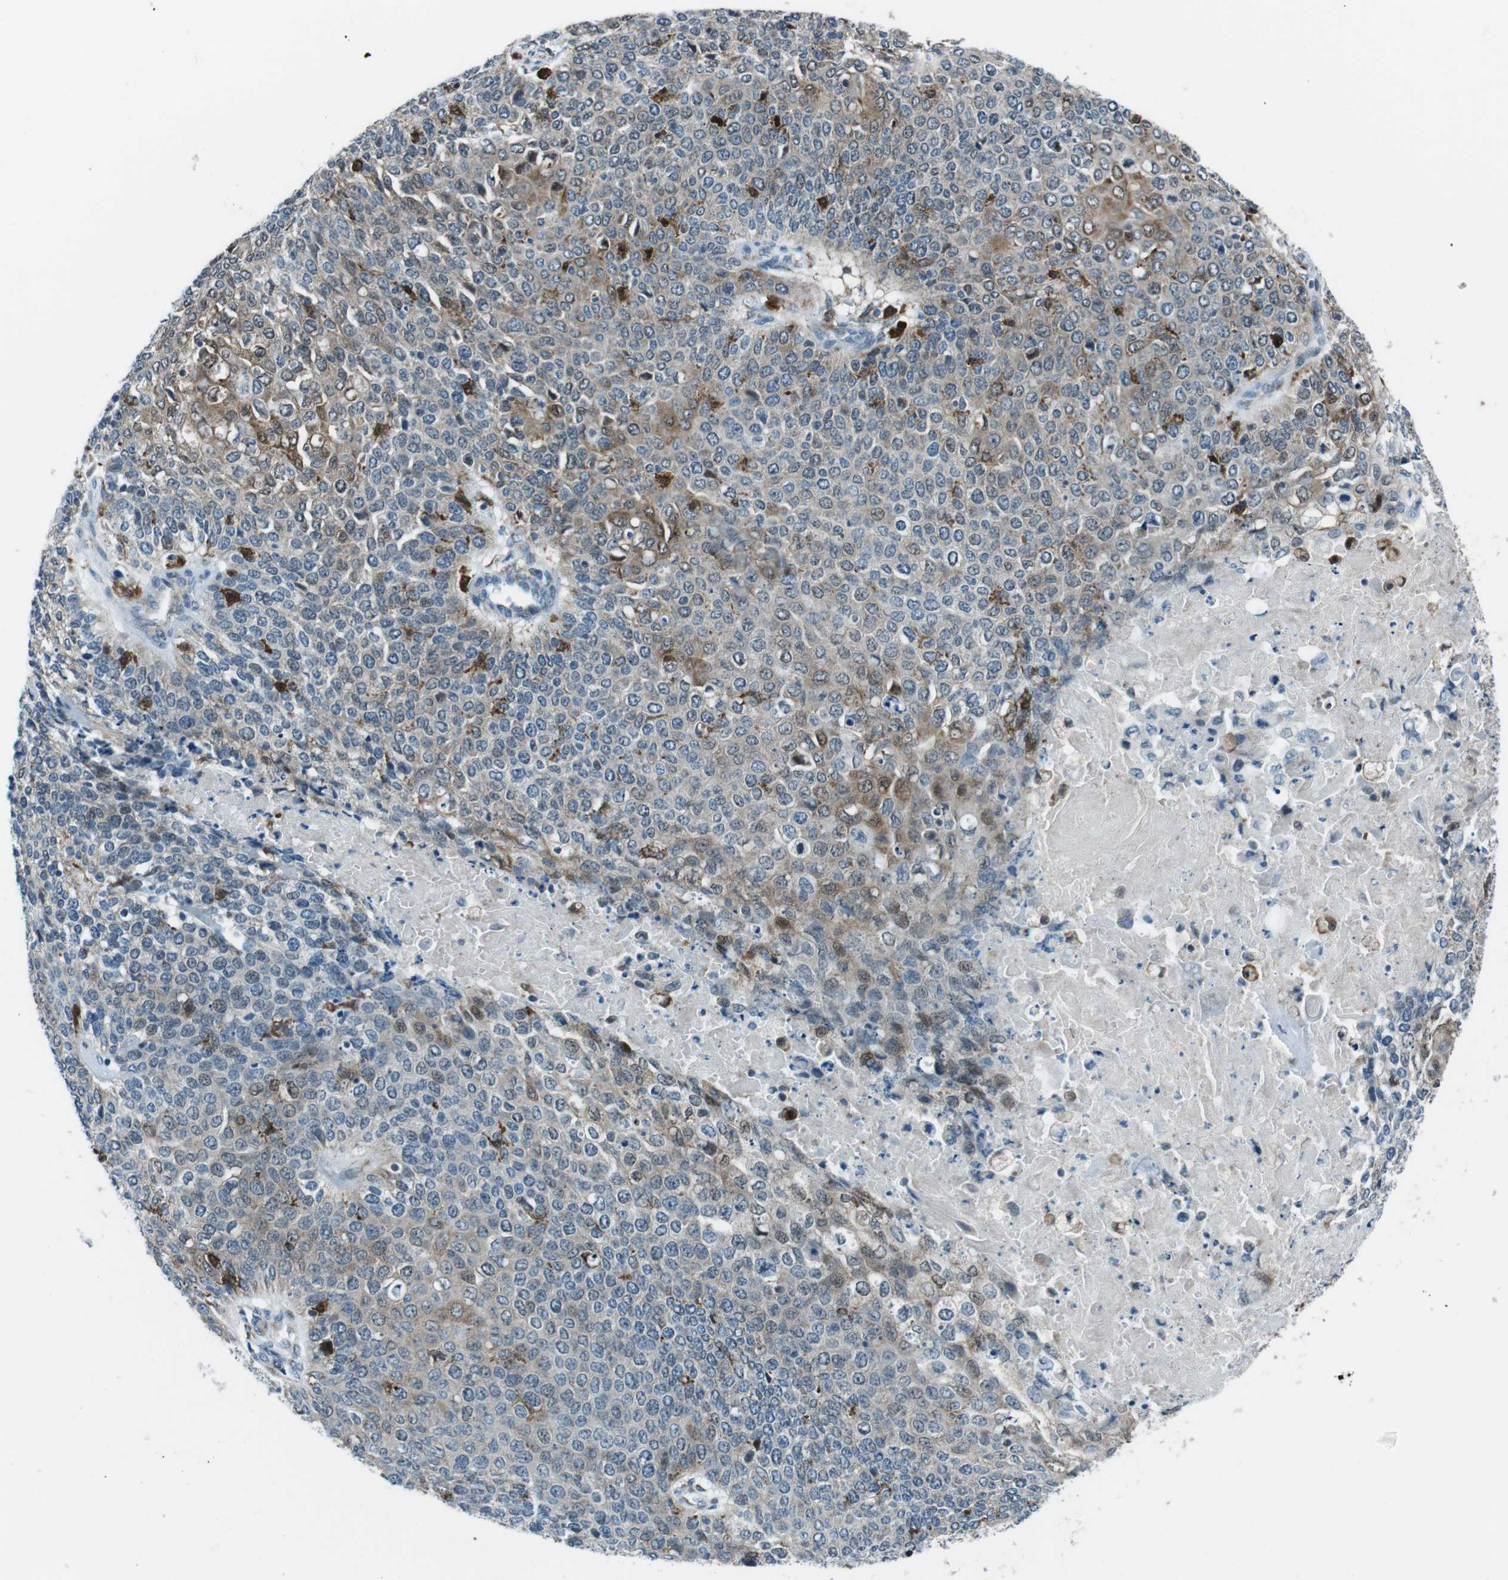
{"staining": {"intensity": "weak", "quantity": "25%-75%", "location": "cytoplasmic/membranous,nuclear"}, "tissue": "cervical cancer", "cell_type": "Tumor cells", "image_type": "cancer", "snomed": [{"axis": "morphology", "description": "Squamous cell carcinoma, NOS"}, {"axis": "topography", "description": "Cervix"}], "caption": "Immunohistochemical staining of human cervical cancer exhibits low levels of weak cytoplasmic/membranous and nuclear protein staining in approximately 25%-75% of tumor cells.", "gene": "BLNK", "patient": {"sex": "female", "age": 39}}